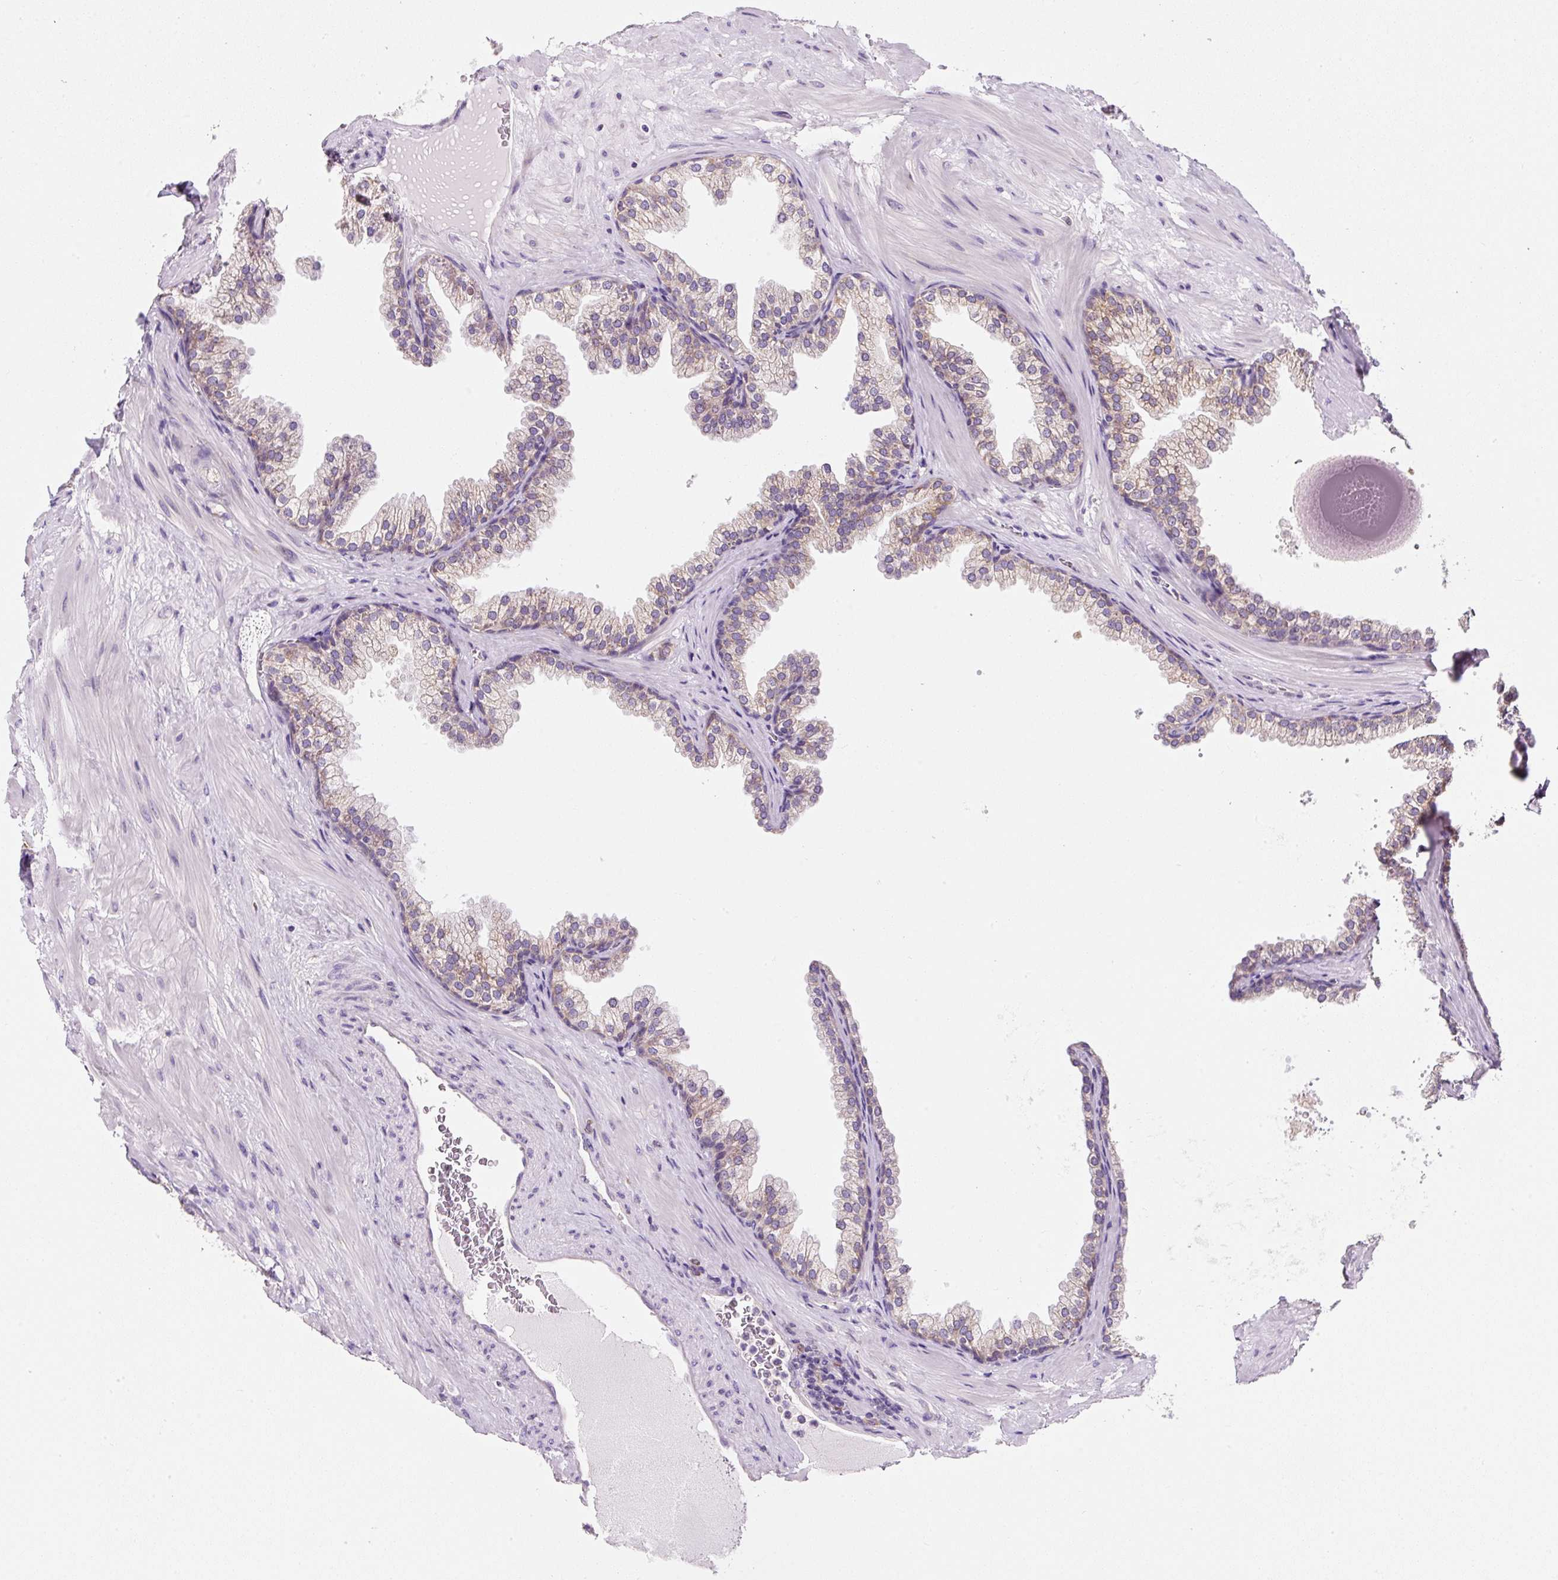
{"staining": {"intensity": "weak", "quantity": "25%-75%", "location": "cytoplasmic/membranous"}, "tissue": "prostate", "cell_type": "Glandular cells", "image_type": "normal", "snomed": [{"axis": "morphology", "description": "Normal tissue, NOS"}, {"axis": "topography", "description": "Prostate"}], "caption": "Immunohistochemical staining of unremarkable prostate reveals low levels of weak cytoplasmic/membranous expression in about 25%-75% of glandular cells.", "gene": "DDOST", "patient": {"sex": "male", "age": 37}}